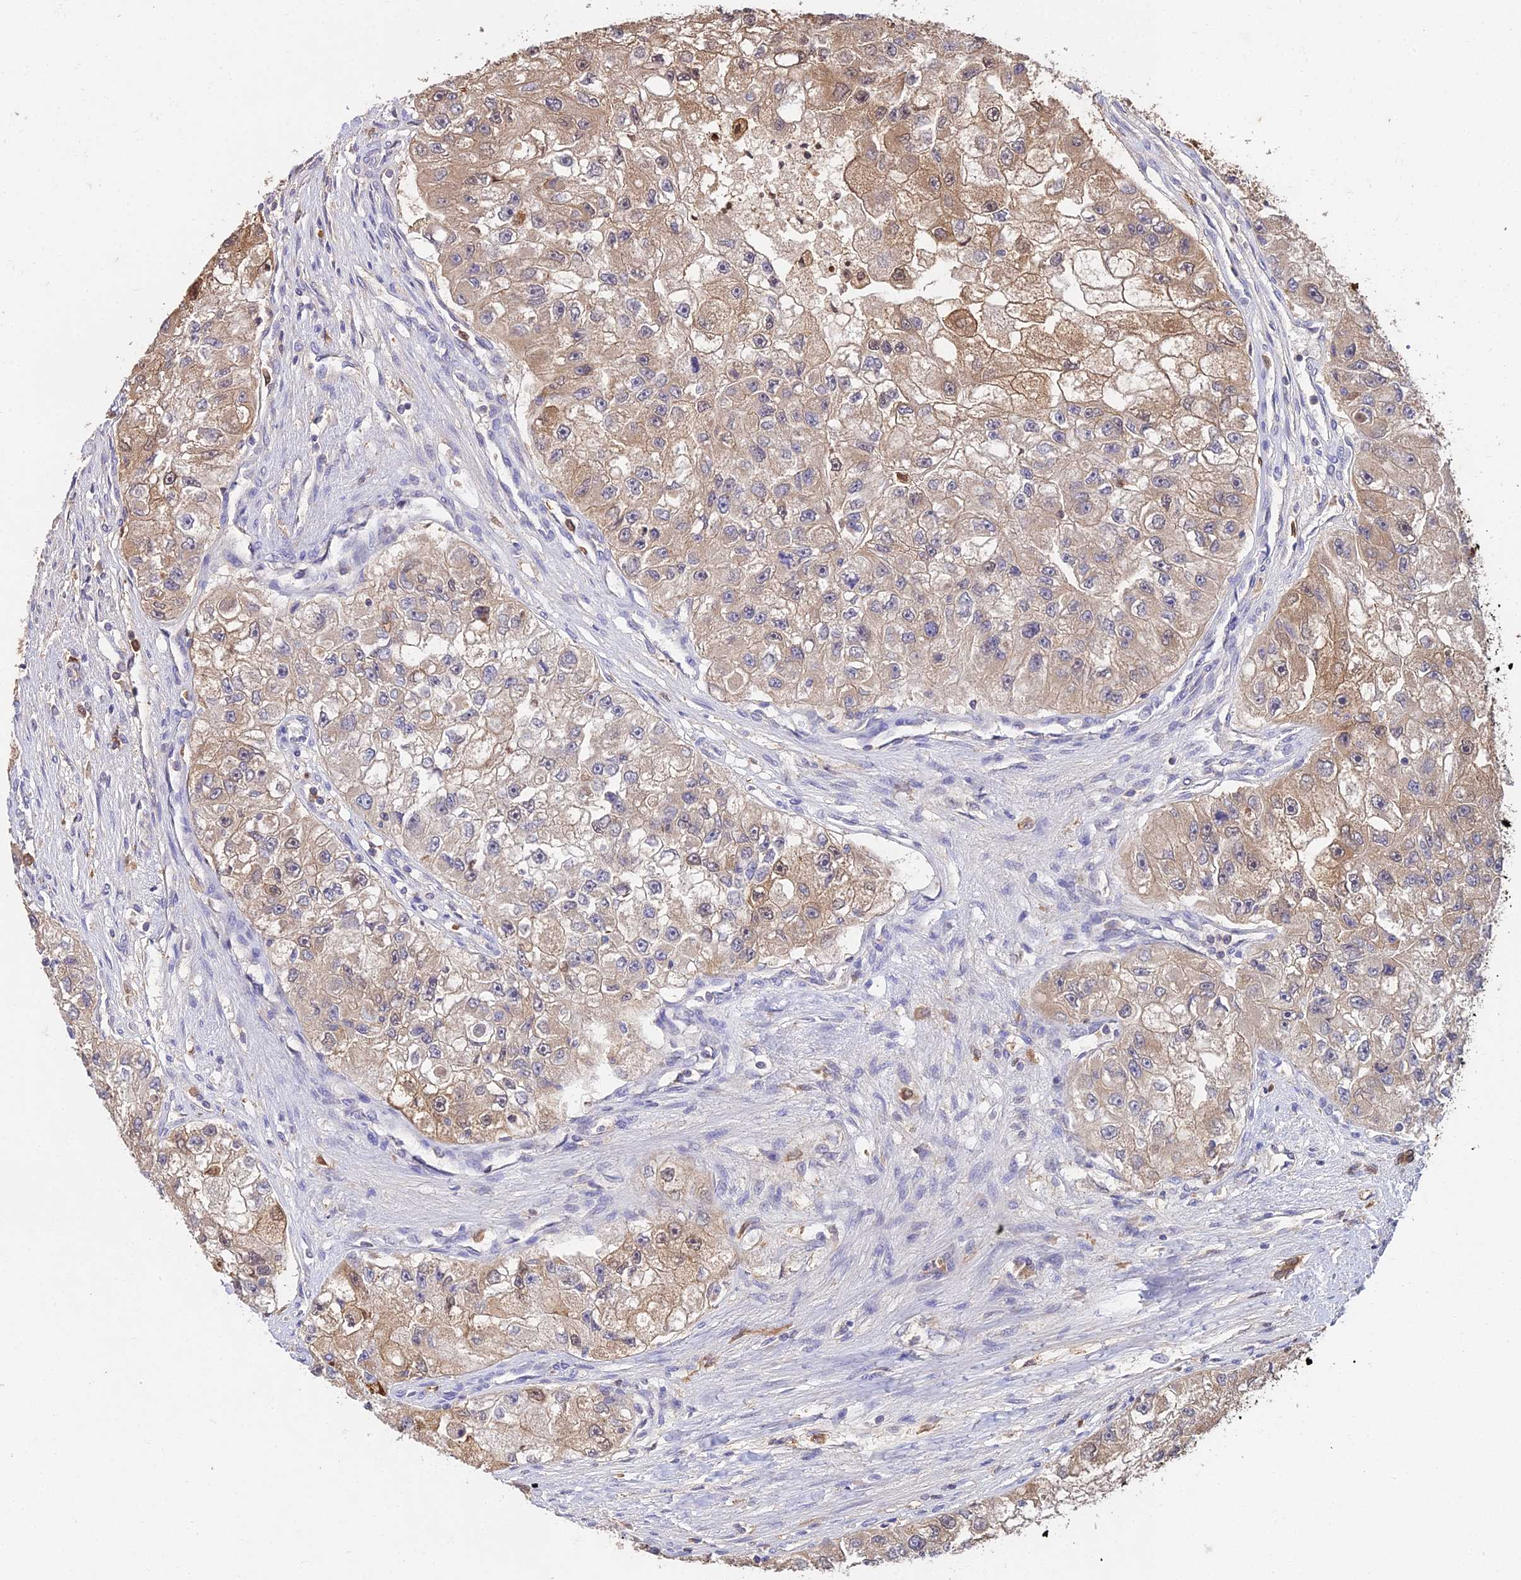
{"staining": {"intensity": "weak", "quantity": ">75%", "location": "cytoplasmic/membranous,nuclear"}, "tissue": "renal cancer", "cell_type": "Tumor cells", "image_type": "cancer", "snomed": [{"axis": "morphology", "description": "Adenocarcinoma, NOS"}, {"axis": "topography", "description": "Kidney"}], "caption": "A histopathology image showing weak cytoplasmic/membranous and nuclear expression in about >75% of tumor cells in renal cancer, as visualized by brown immunohistochemical staining.", "gene": "FBP1", "patient": {"sex": "male", "age": 63}}